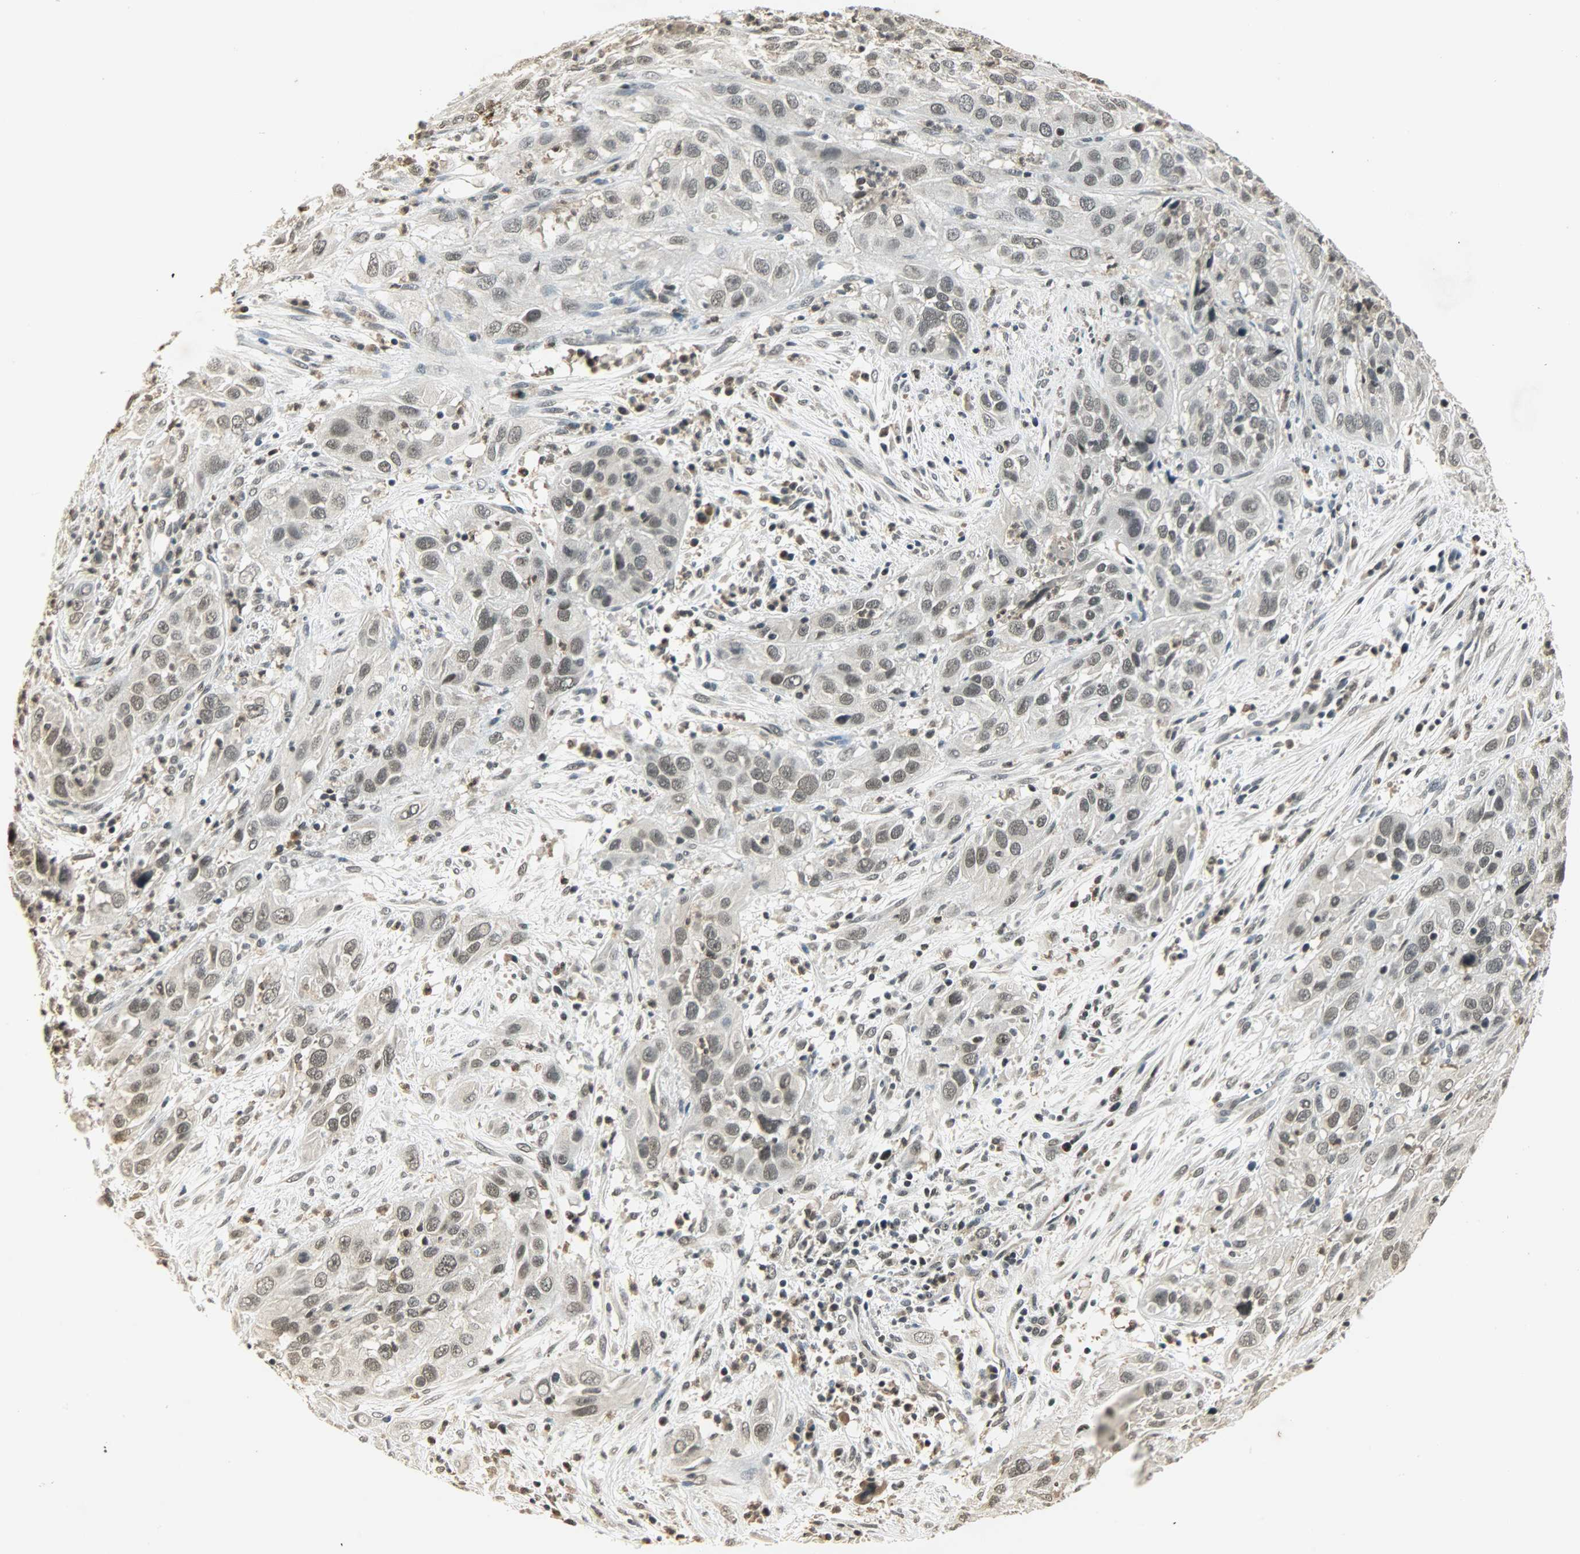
{"staining": {"intensity": "weak", "quantity": "<25%", "location": "nuclear"}, "tissue": "cervical cancer", "cell_type": "Tumor cells", "image_type": "cancer", "snomed": [{"axis": "morphology", "description": "Squamous cell carcinoma, NOS"}, {"axis": "topography", "description": "Cervix"}], "caption": "This is a histopathology image of immunohistochemistry staining of cervical cancer, which shows no staining in tumor cells.", "gene": "SMARCA5", "patient": {"sex": "female", "age": 32}}